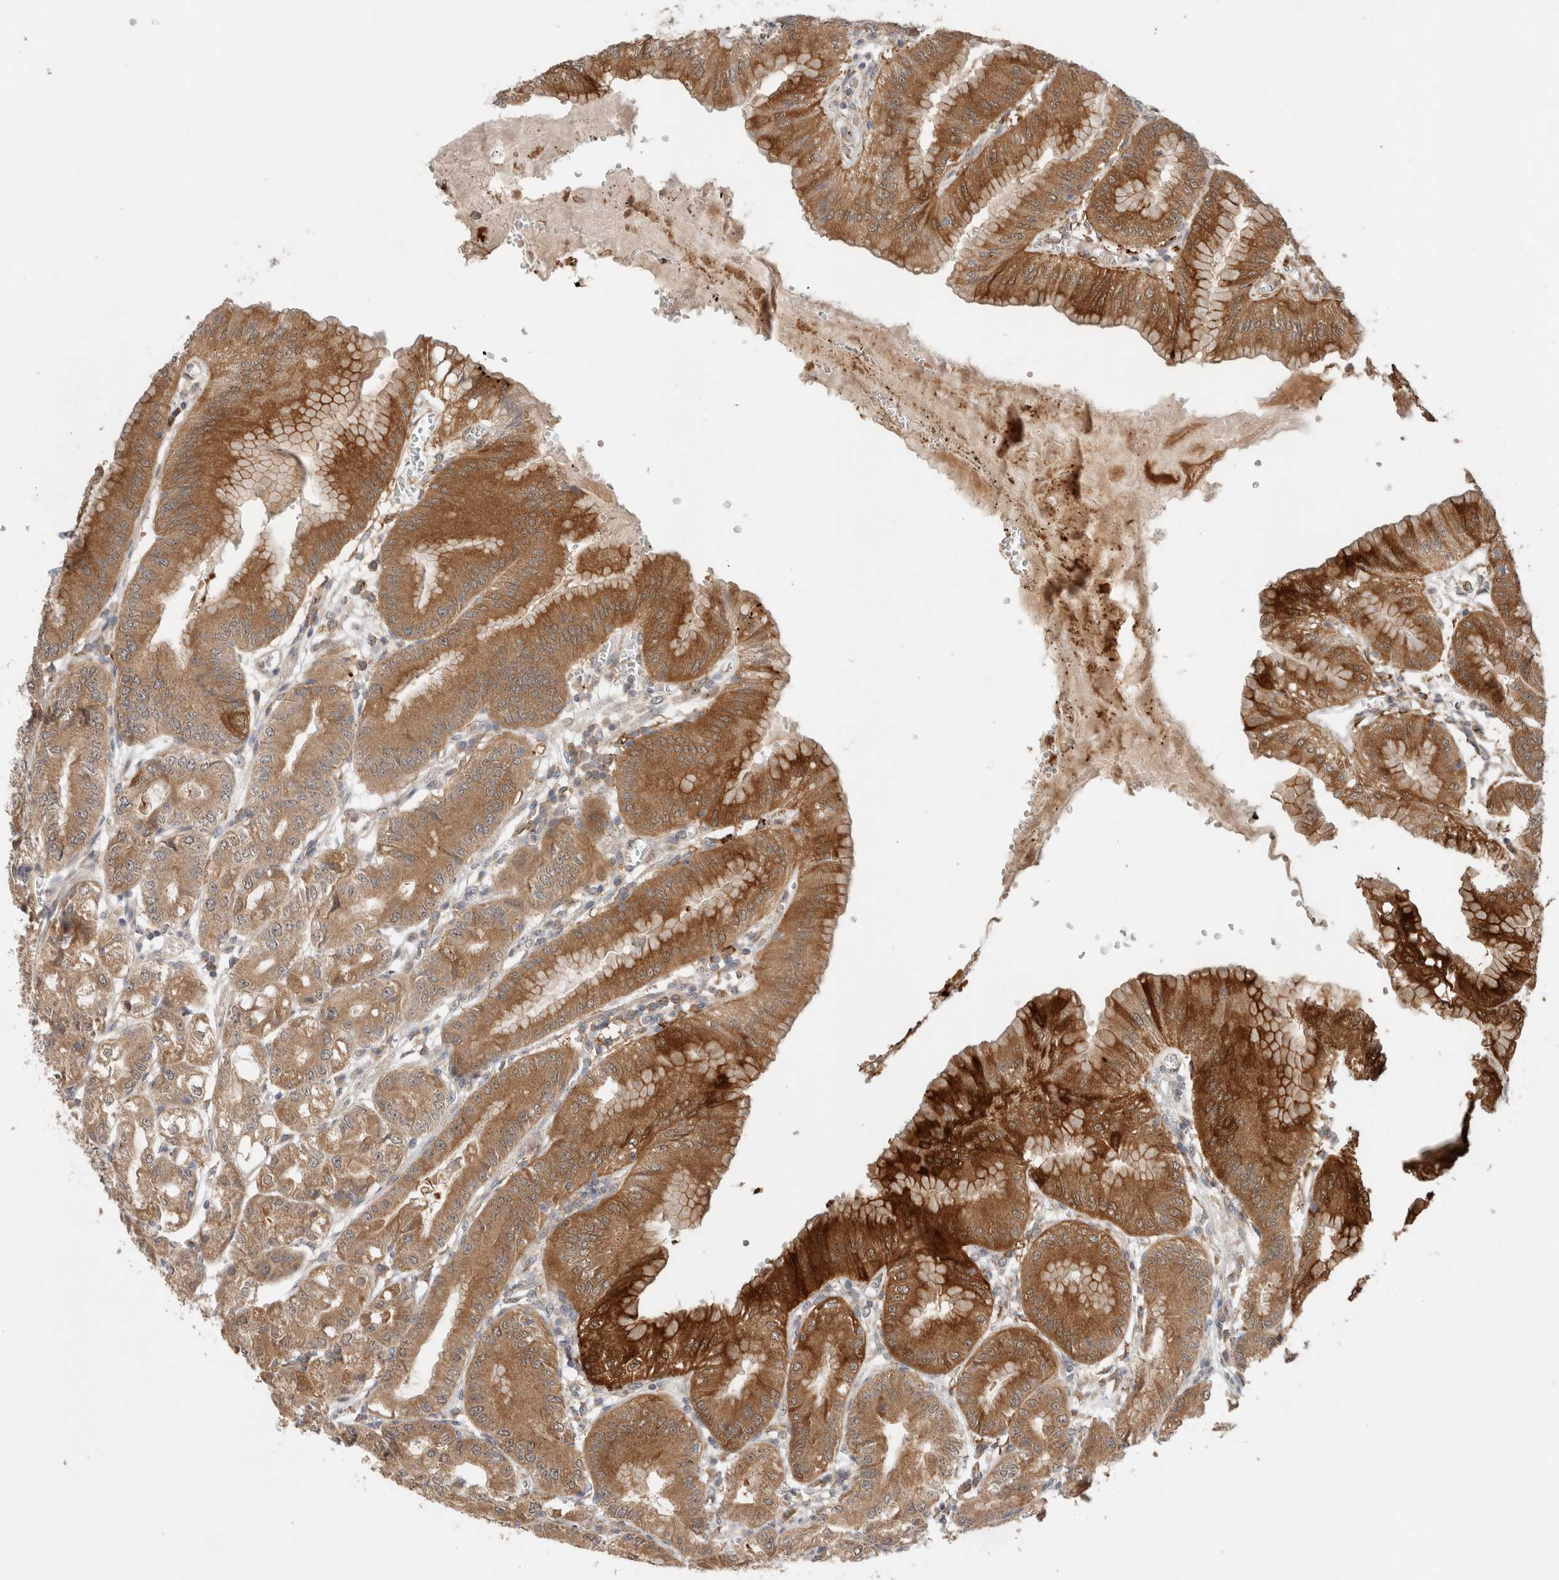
{"staining": {"intensity": "strong", "quantity": ">75%", "location": "cytoplasmic/membranous,nuclear"}, "tissue": "stomach", "cell_type": "Glandular cells", "image_type": "normal", "snomed": [{"axis": "morphology", "description": "Normal tissue, NOS"}, {"axis": "topography", "description": "Stomach, lower"}], "caption": "A photomicrograph showing strong cytoplasmic/membranous,nuclear expression in approximately >75% of glandular cells in unremarkable stomach, as visualized by brown immunohistochemical staining.", "gene": "SGK1", "patient": {"sex": "male", "age": 71}}